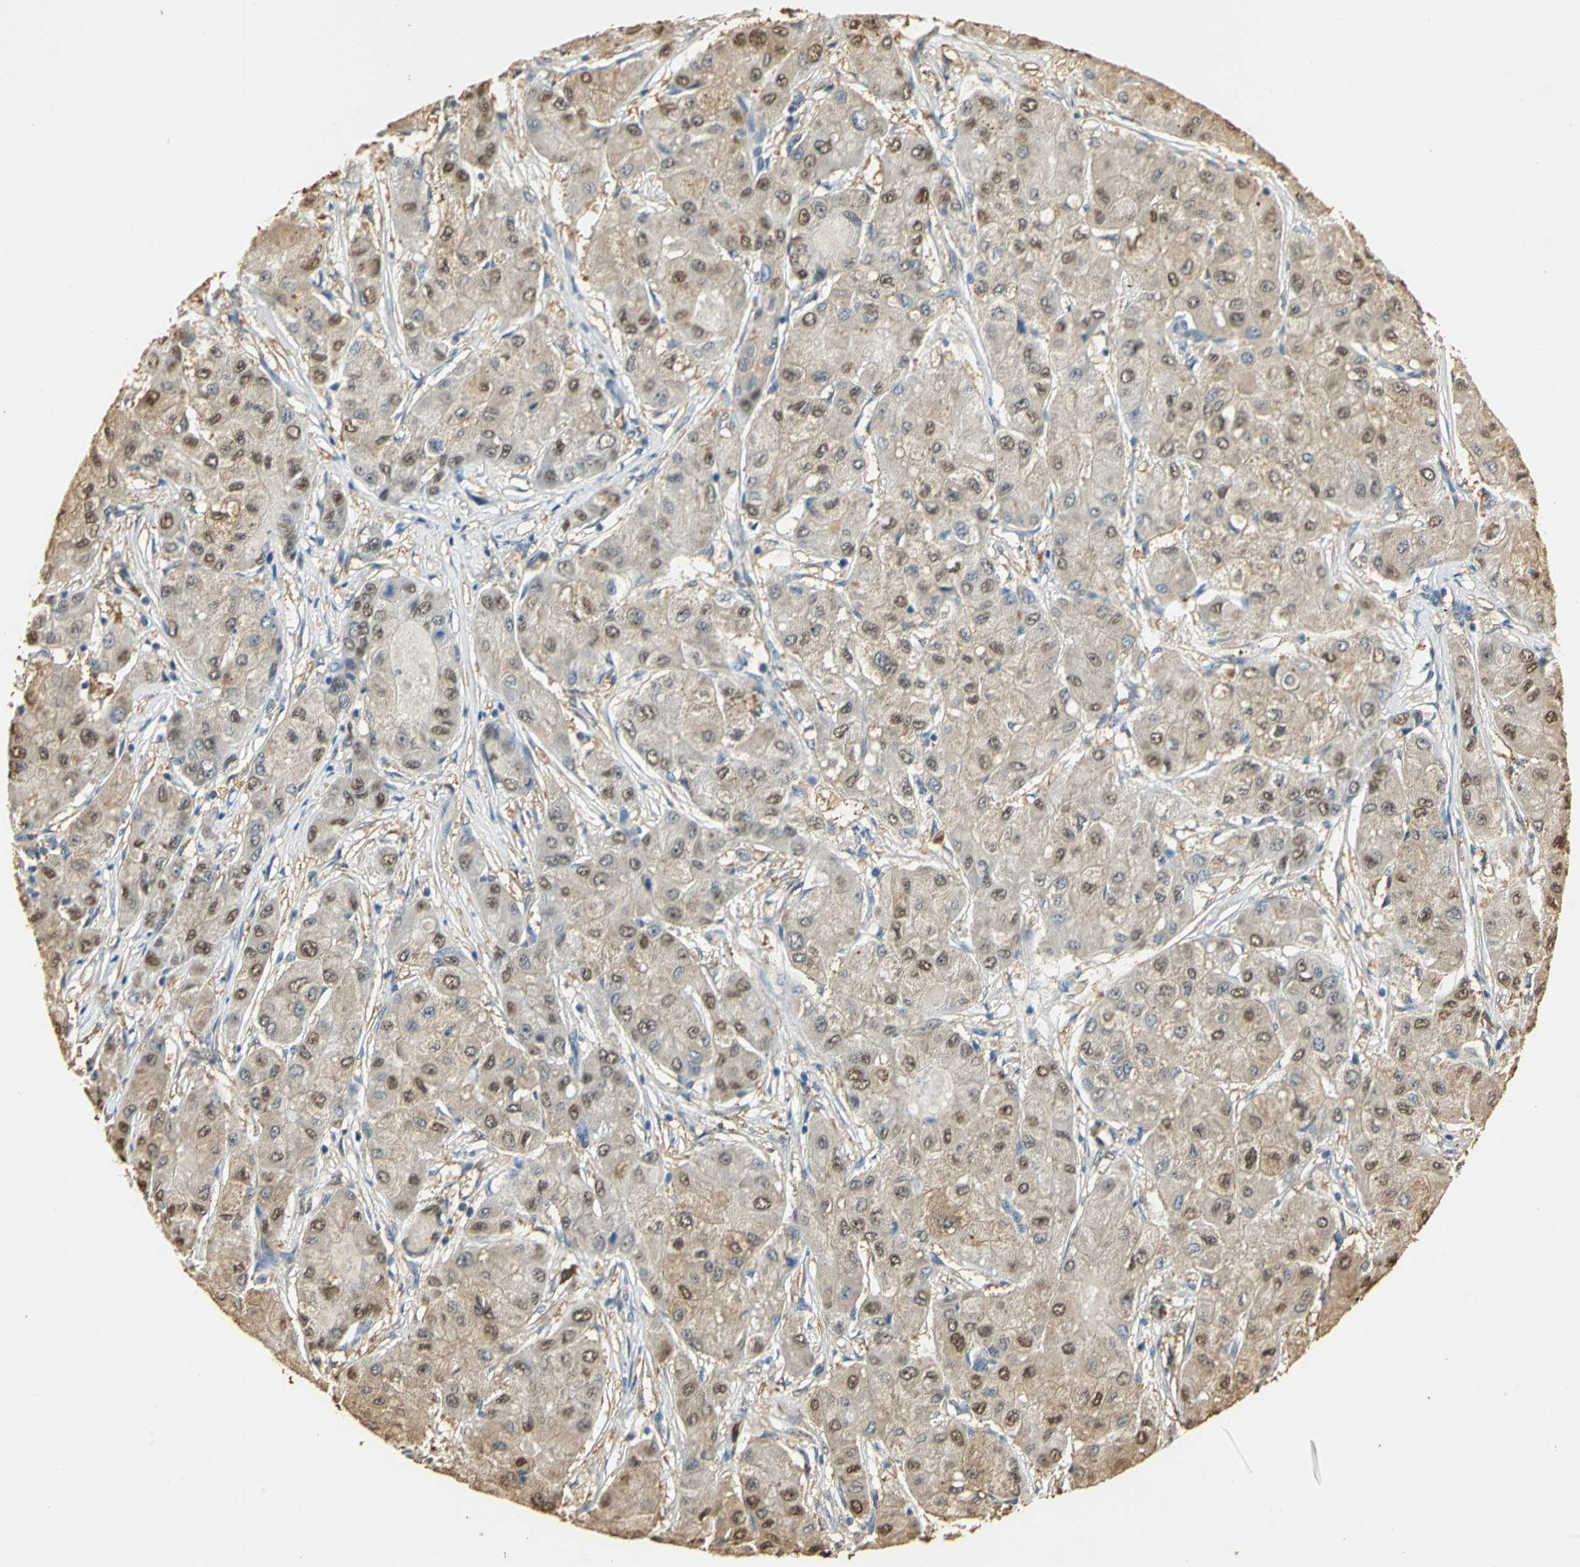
{"staining": {"intensity": "moderate", "quantity": ">75%", "location": "cytoplasmic/membranous"}, "tissue": "liver cancer", "cell_type": "Tumor cells", "image_type": "cancer", "snomed": [{"axis": "morphology", "description": "Carcinoma, Hepatocellular, NOS"}, {"axis": "topography", "description": "Liver"}], "caption": "Protein staining of liver cancer (hepatocellular carcinoma) tissue reveals moderate cytoplasmic/membranous staining in approximately >75% of tumor cells.", "gene": "GAPDH", "patient": {"sex": "male", "age": 80}}